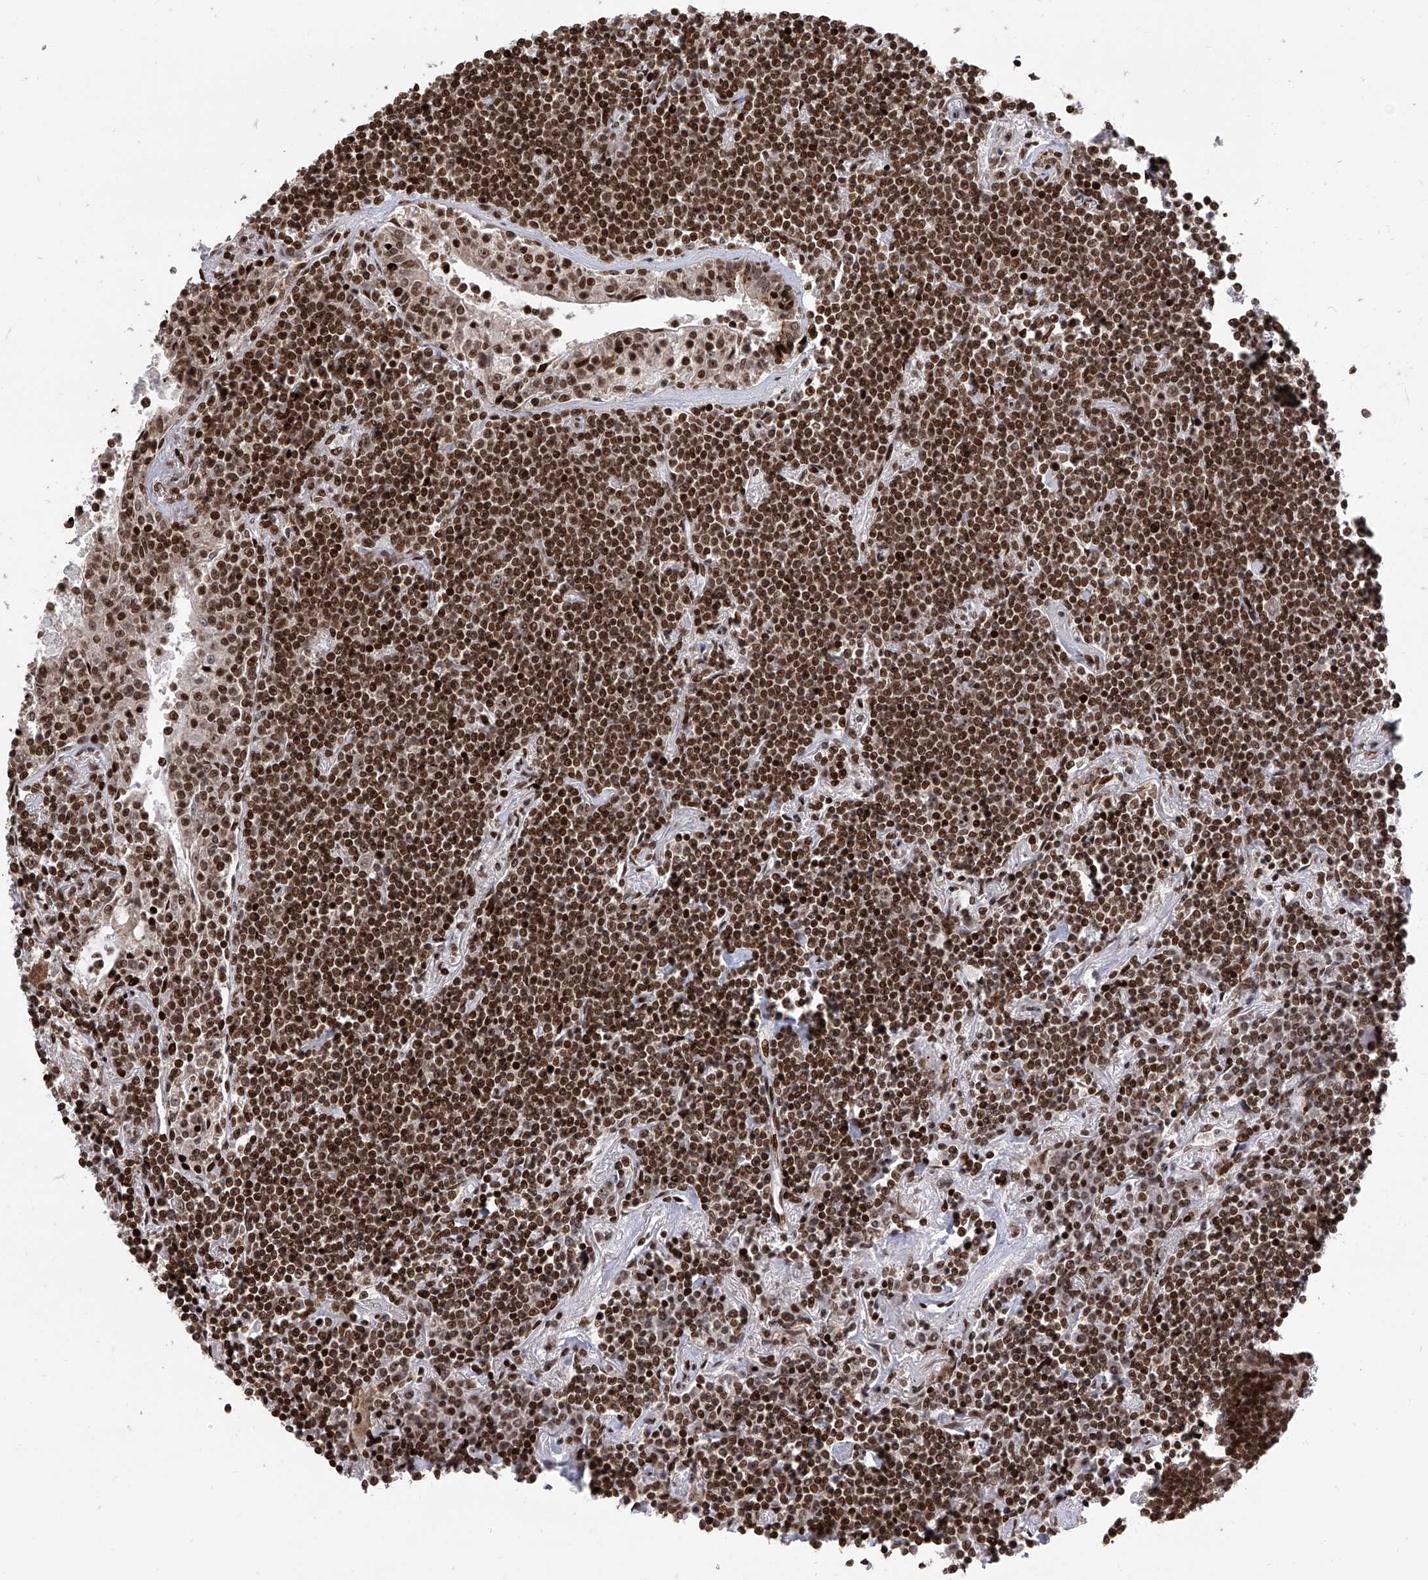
{"staining": {"intensity": "strong", "quantity": ">75%", "location": "nuclear"}, "tissue": "lymphoma", "cell_type": "Tumor cells", "image_type": "cancer", "snomed": [{"axis": "morphology", "description": "Malignant lymphoma, non-Hodgkin's type, Low grade"}, {"axis": "topography", "description": "Lung"}], "caption": "Immunohistochemistry histopathology image of neoplastic tissue: malignant lymphoma, non-Hodgkin's type (low-grade) stained using IHC demonstrates high levels of strong protein expression localized specifically in the nuclear of tumor cells, appearing as a nuclear brown color.", "gene": "PAK1IP1", "patient": {"sex": "female", "age": 71}}